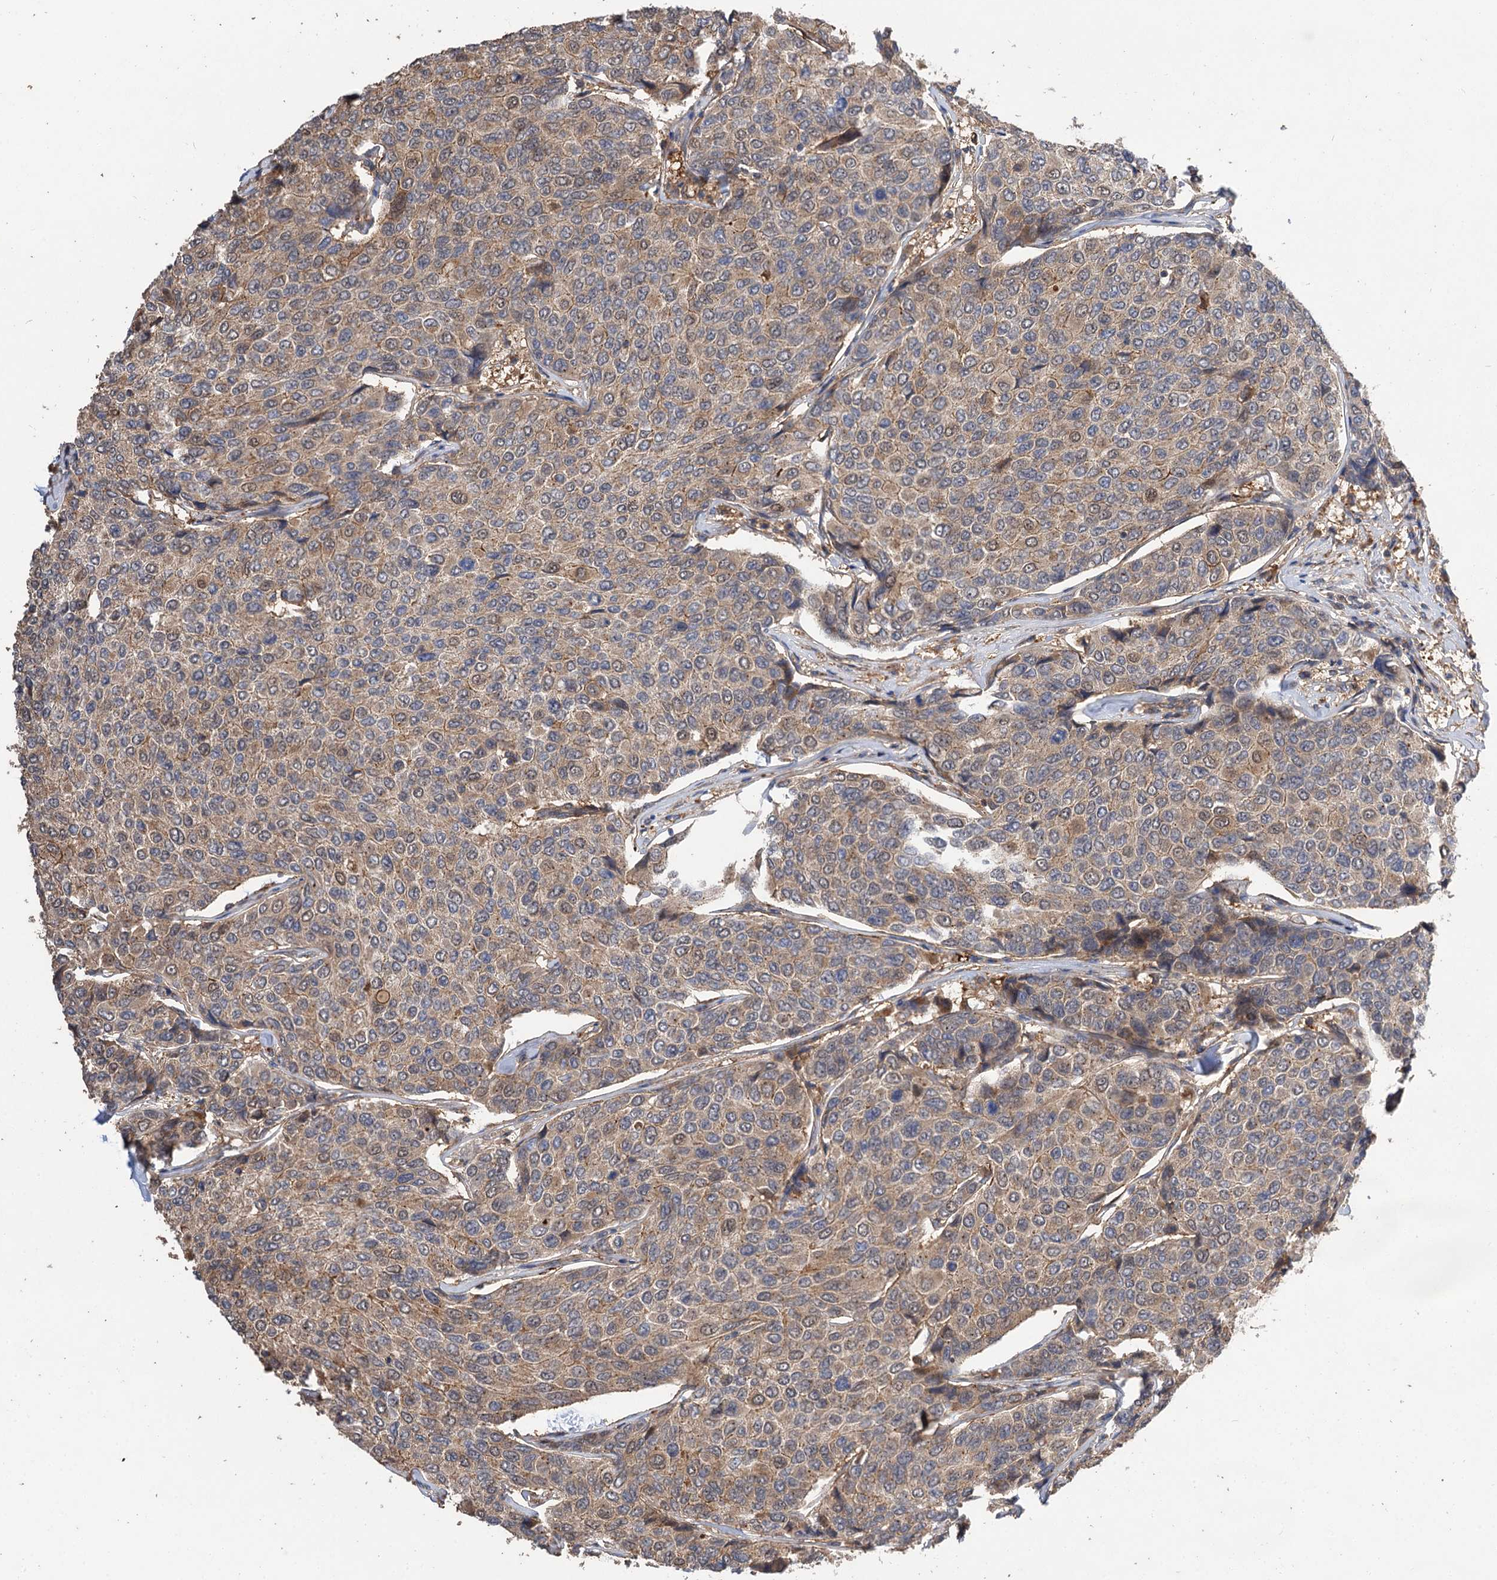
{"staining": {"intensity": "weak", "quantity": ">75%", "location": "cytoplasmic/membranous"}, "tissue": "breast cancer", "cell_type": "Tumor cells", "image_type": "cancer", "snomed": [{"axis": "morphology", "description": "Duct carcinoma"}, {"axis": "topography", "description": "Breast"}], "caption": "Breast cancer stained with a protein marker displays weak staining in tumor cells.", "gene": "FBXW8", "patient": {"sex": "female", "age": 55}}